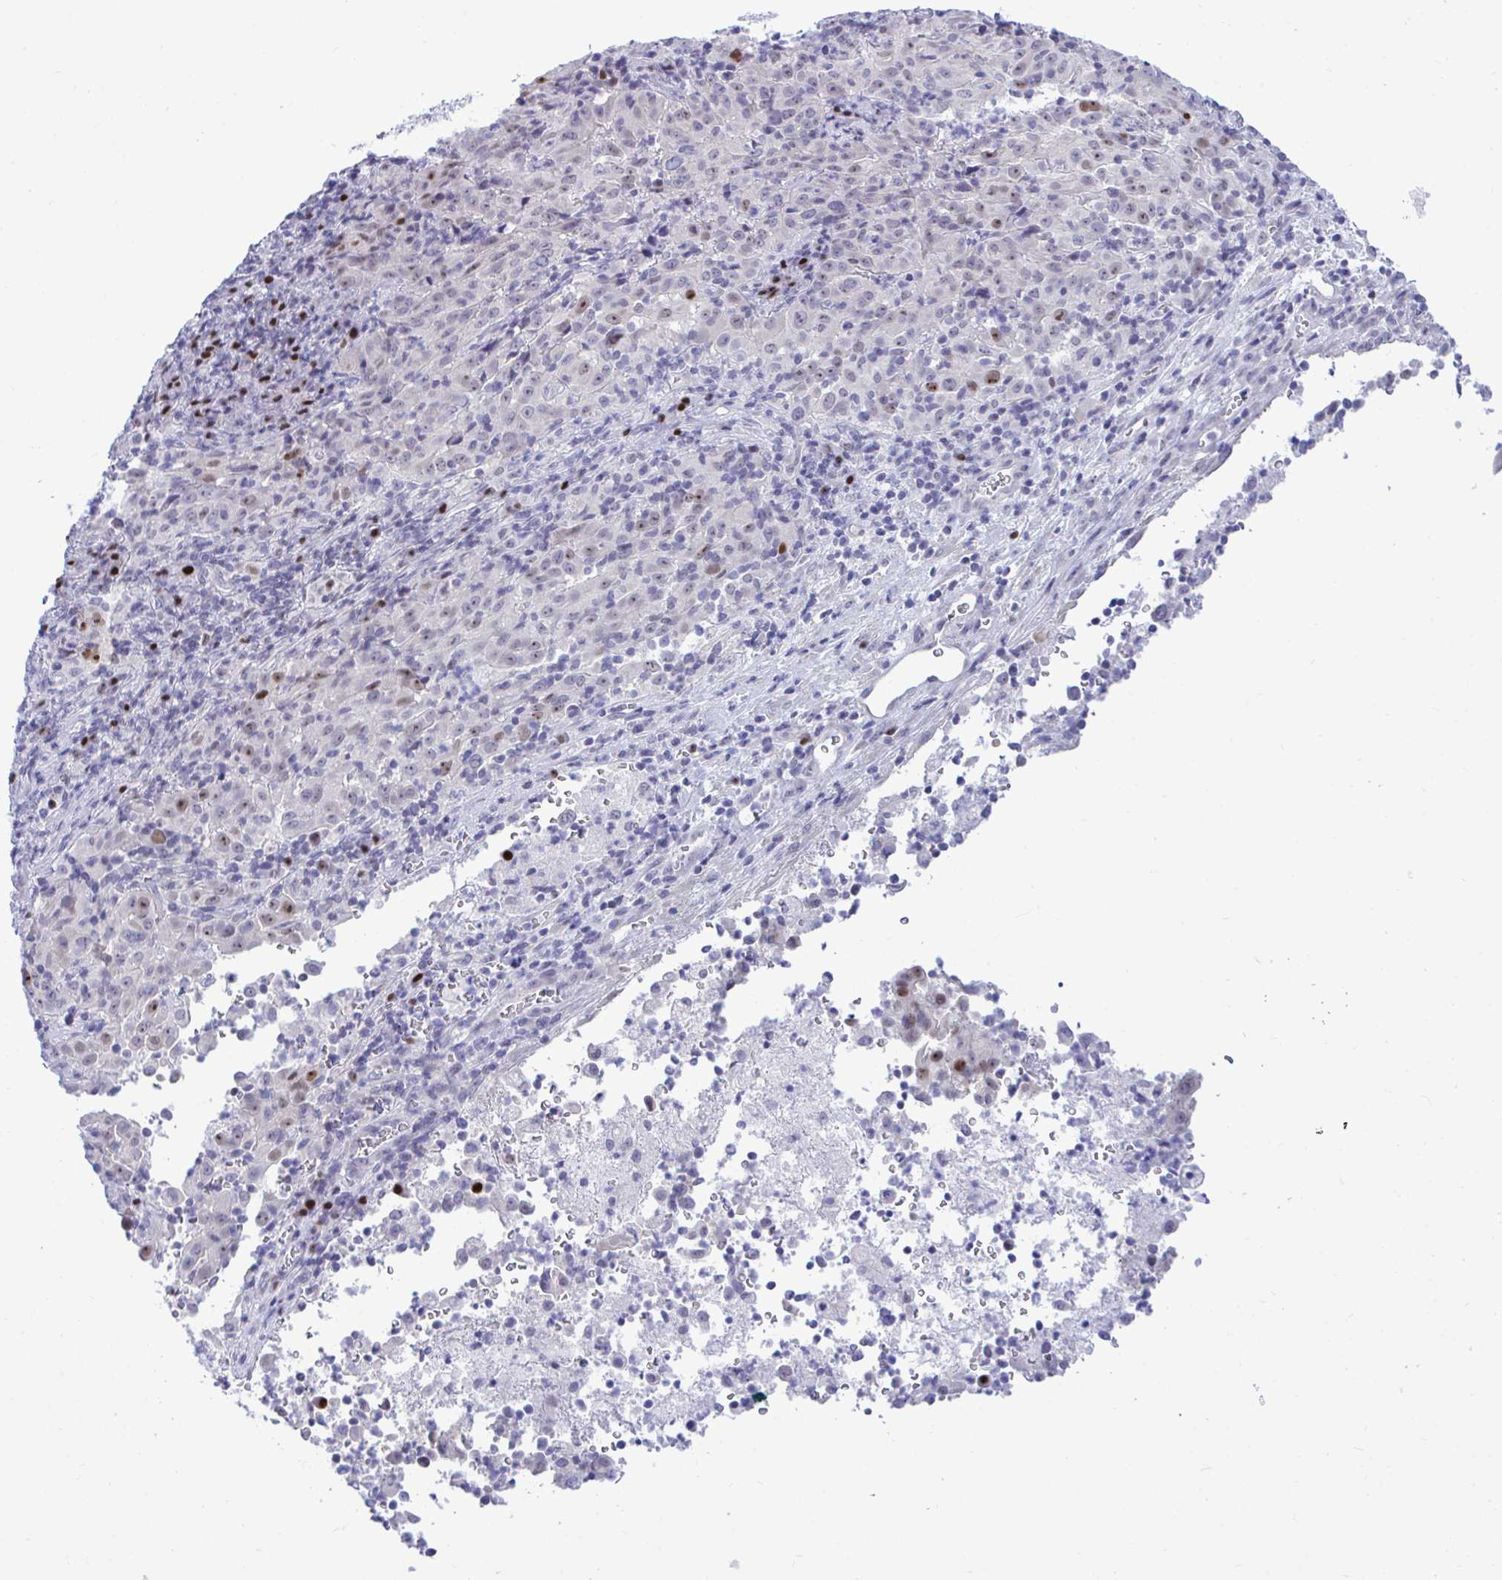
{"staining": {"intensity": "weak", "quantity": "<25%", "location": "nuclear"}, "tissue": "pancreatic cancer", "cell_type": "Tumor cells", "image_type": "cancer", "snomed": [{"axis": "morphology", "description": "Adenocarcinoma, NOS"}, {"axis": "topography", "description": "Pancreas"}], "caption": "There is no significant positivity in tumor cells of pancreatic cancer.", "gene": "SLC25A51", "patient": {"sex": "male", "age": 63}}